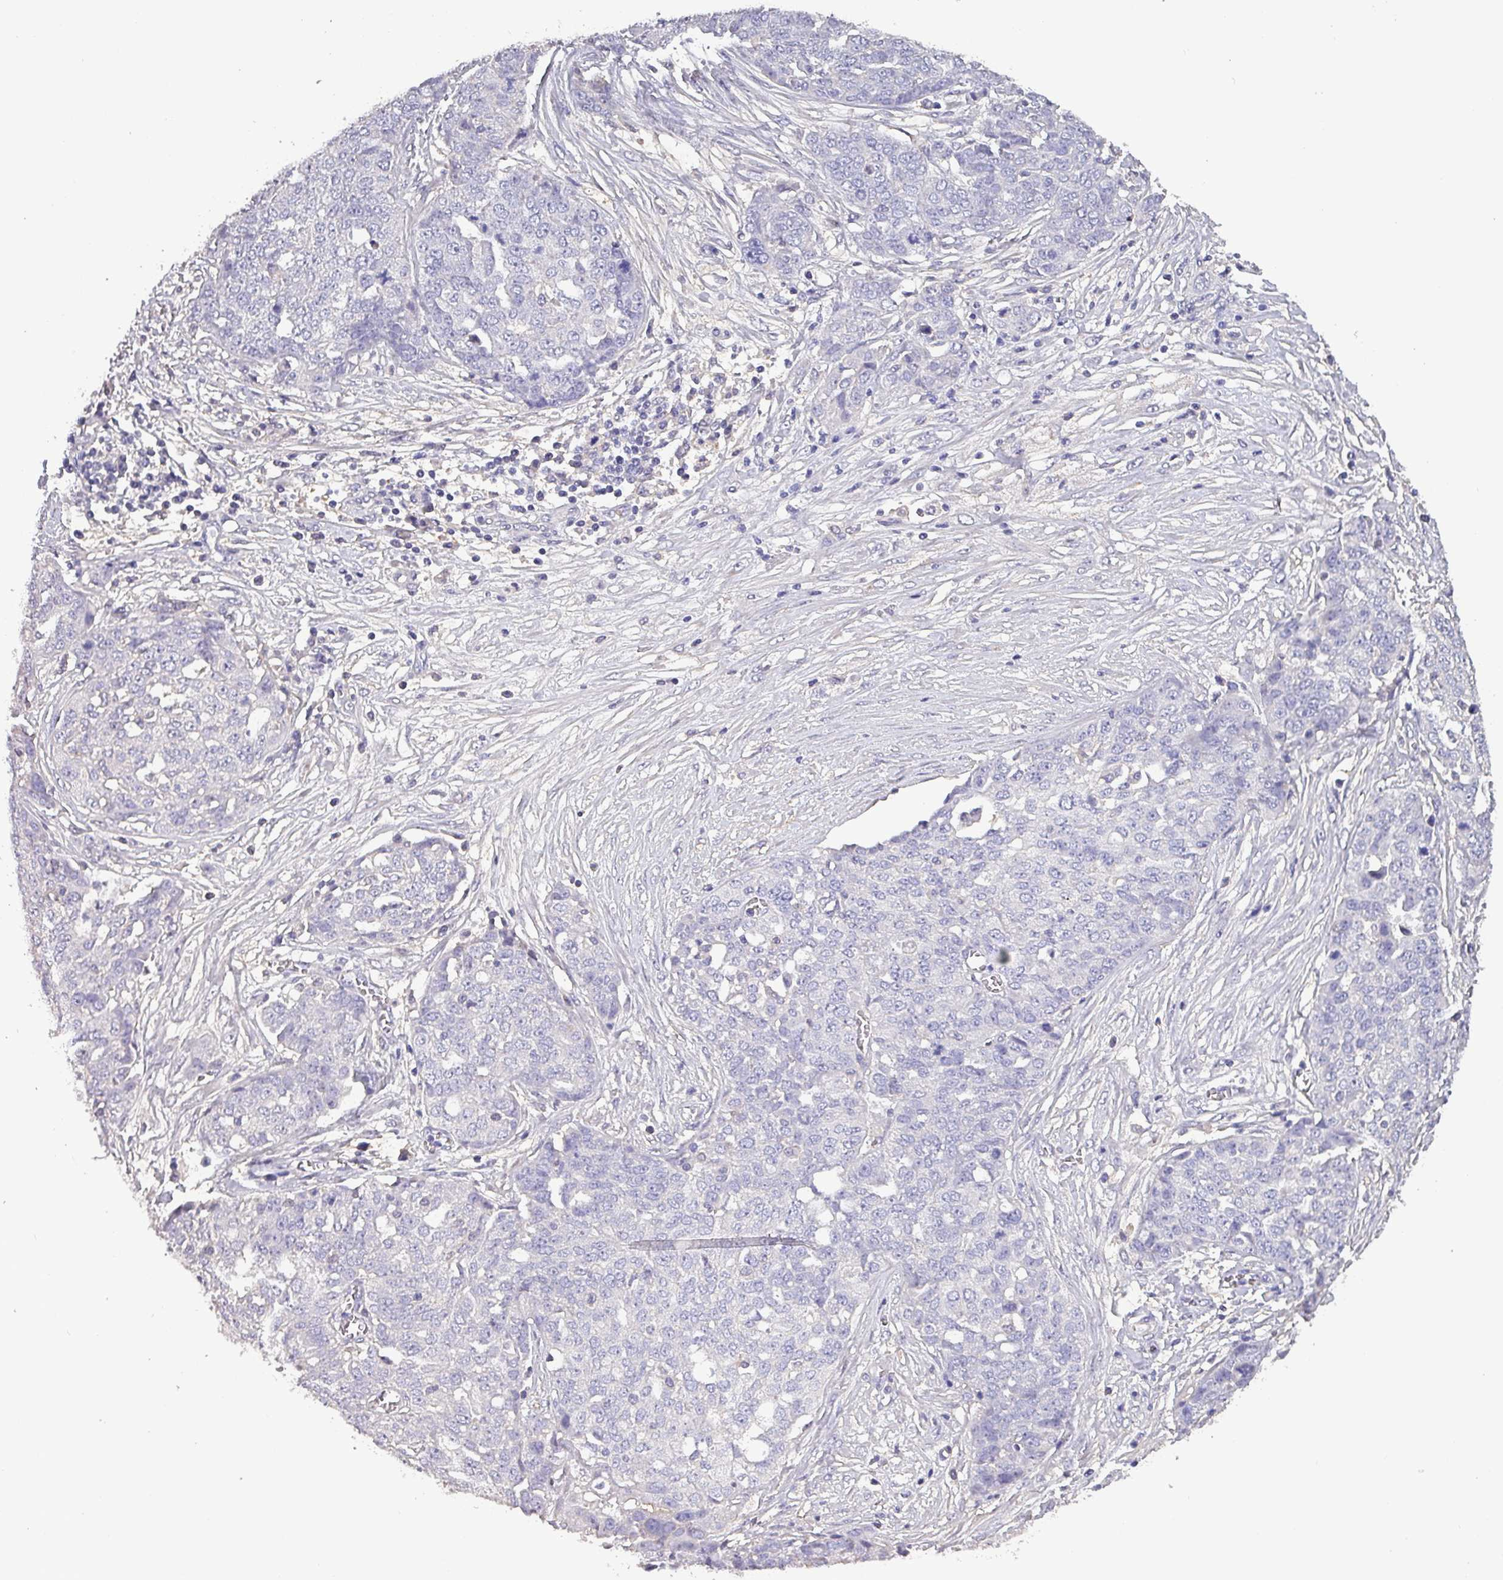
{"staining": {"intensity": "negative", "quantity": "none", "location": "none"}, "tissue": "ovarian cancer", "cell_type": "Tumor cells", "image_type": "cancer", "snomed": [{"axis": "morphology", "description": "Cystadenocarcinoma, serous, NOS"}, {"axis": "topography", "description": "Soft tissue"}, {"axis": "topography", "description": "Ovary"}], "caption": "The photomicrograph displays no staining of tumor cells in ovarian cancer. (DAB (3,3'-diaminobenzidine) immunohistochemistry (IHC) with hematoxylin counter stain).", "gene": "HTRA4", "patient": {"sex": "female", "age": 57}}